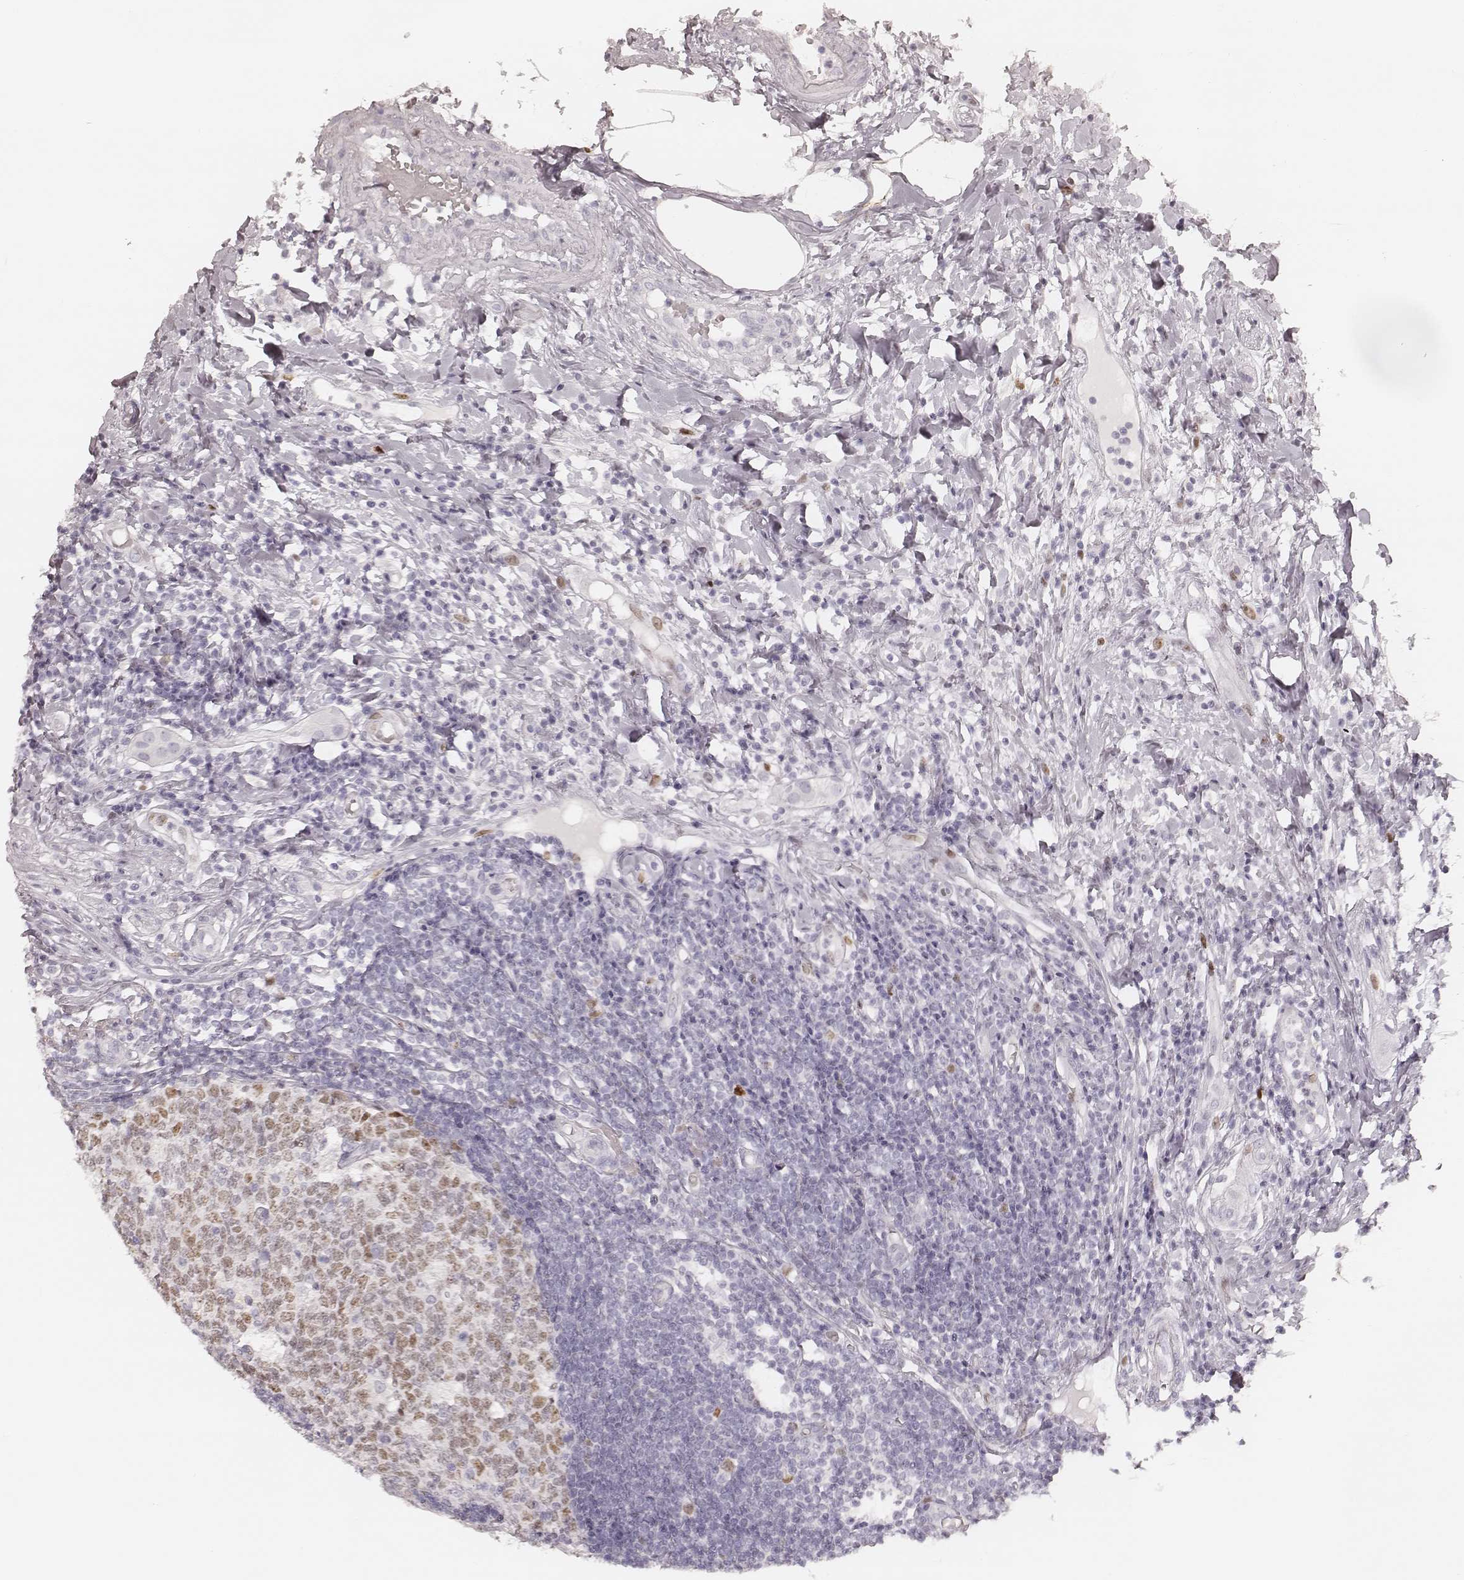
{"staining": {"intensity": "moderate", "quantity": "<25%", "location": "nuclear"}, "tissue": "appendix", "cell_type": "Glandular cells", "image_type": "normal", "snomed": [{"axis": "morphology", "description": "Normal tissue, NOS"}, {"axis": "morphology", "description": "Inflammation, NOS"}, {"axis": "topography", "description": "Appendix"}], "caption": "Appendix stained for a protein (brown) displays moderate nuclear positive positivity in about <25% of glandular cells.", "gene": "TEX37", "patient": {"sex": "male", "age": 16}}